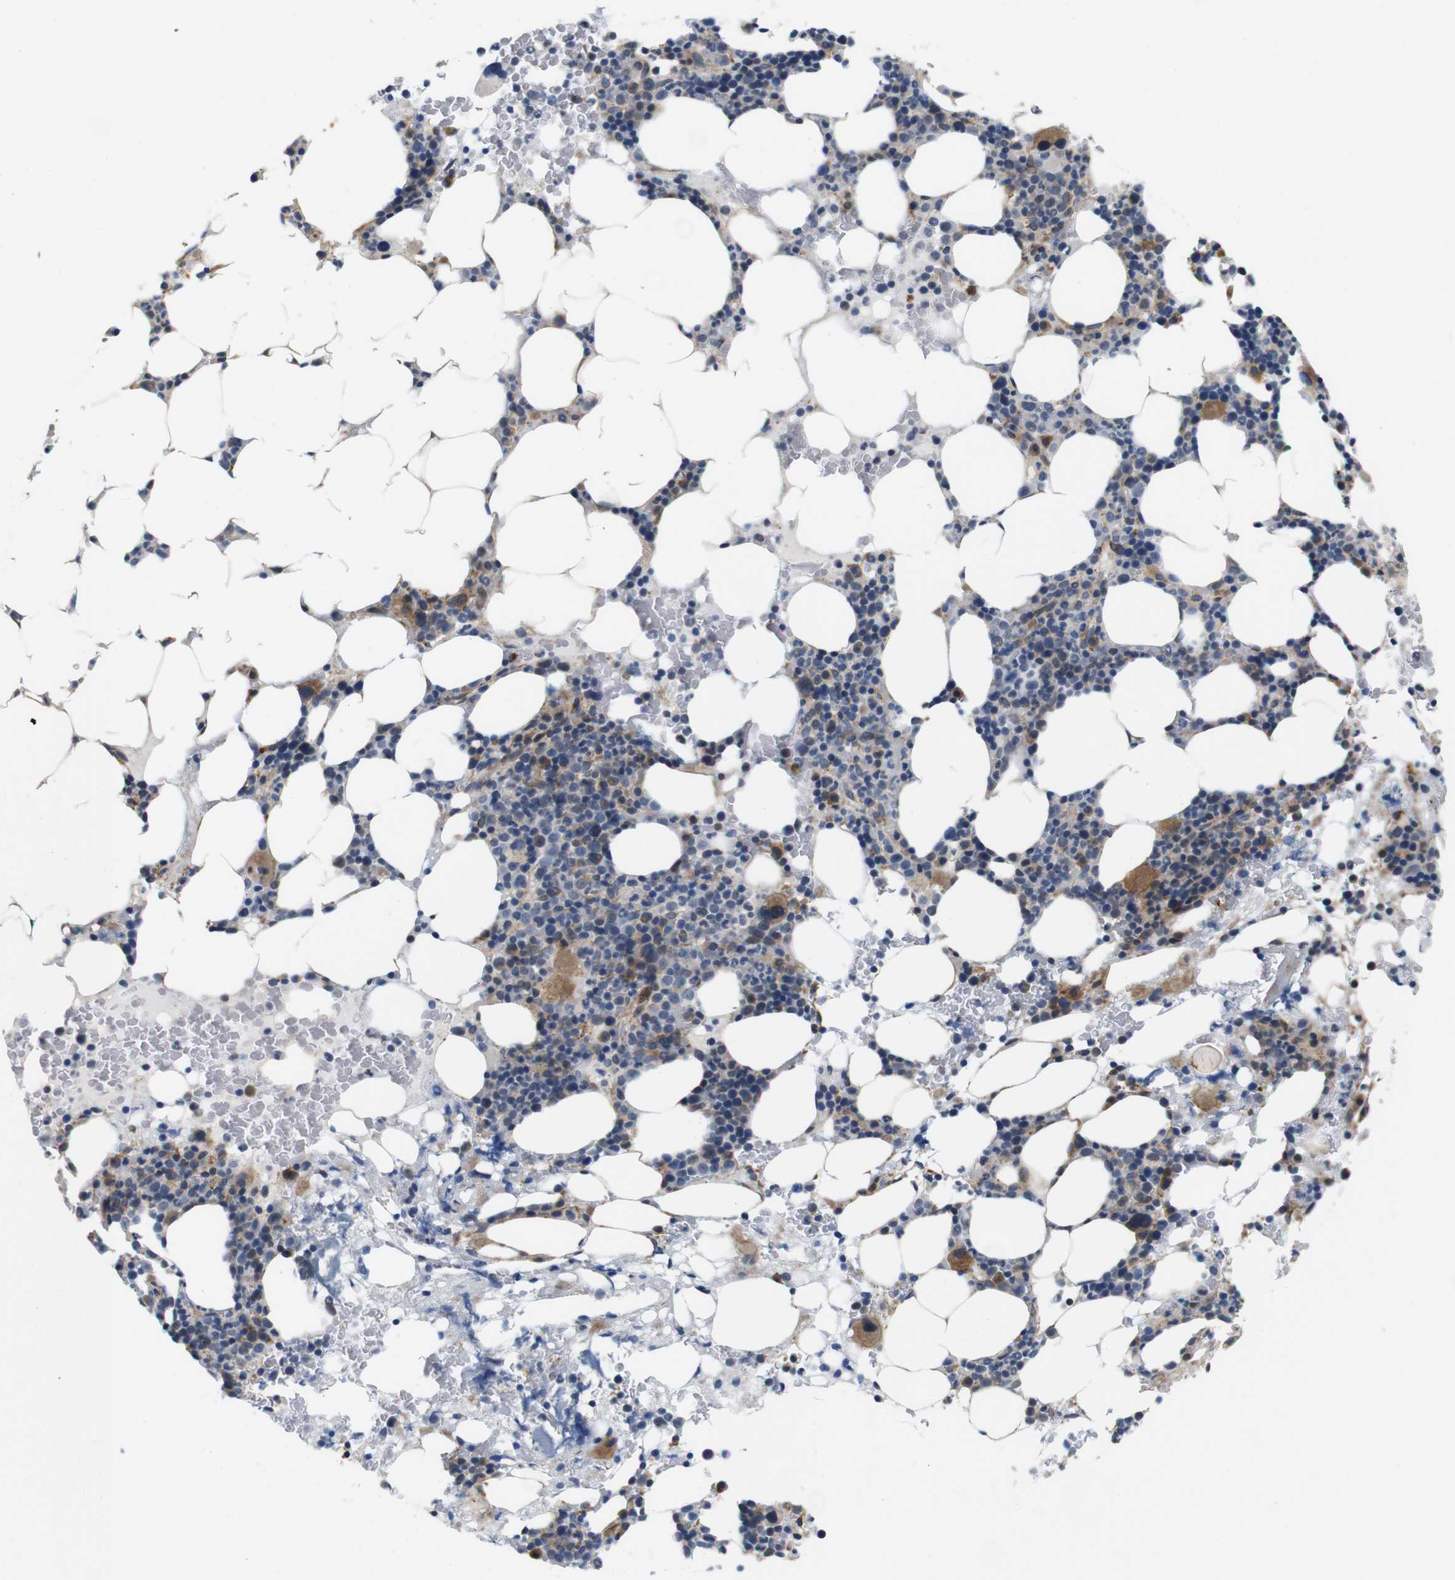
{"staining": {"intensity": "moderate", "quantity": "25%-75%", "location": "cytoplasmic/membranous"}, "tissue": "bone marrow", "cell_type": "Hematopoietic cells", "image_type": "normal", "snomed": [{"axis": "morphology", "description": "Normal tissue, NOS"}, {"axis": "morphology", "description": "Inflammation, NOS"}, {"axis": "topography", "description": "Bone marrow"}], "caption": "Normal bone marrow displays moderate cytoplasmic/membranous staining in about 25%-75% of hematopoietic cells, visualized by immunohistochemistry.", "gene": "GGT7", "patient": {"sex": "female", "age": 84}}